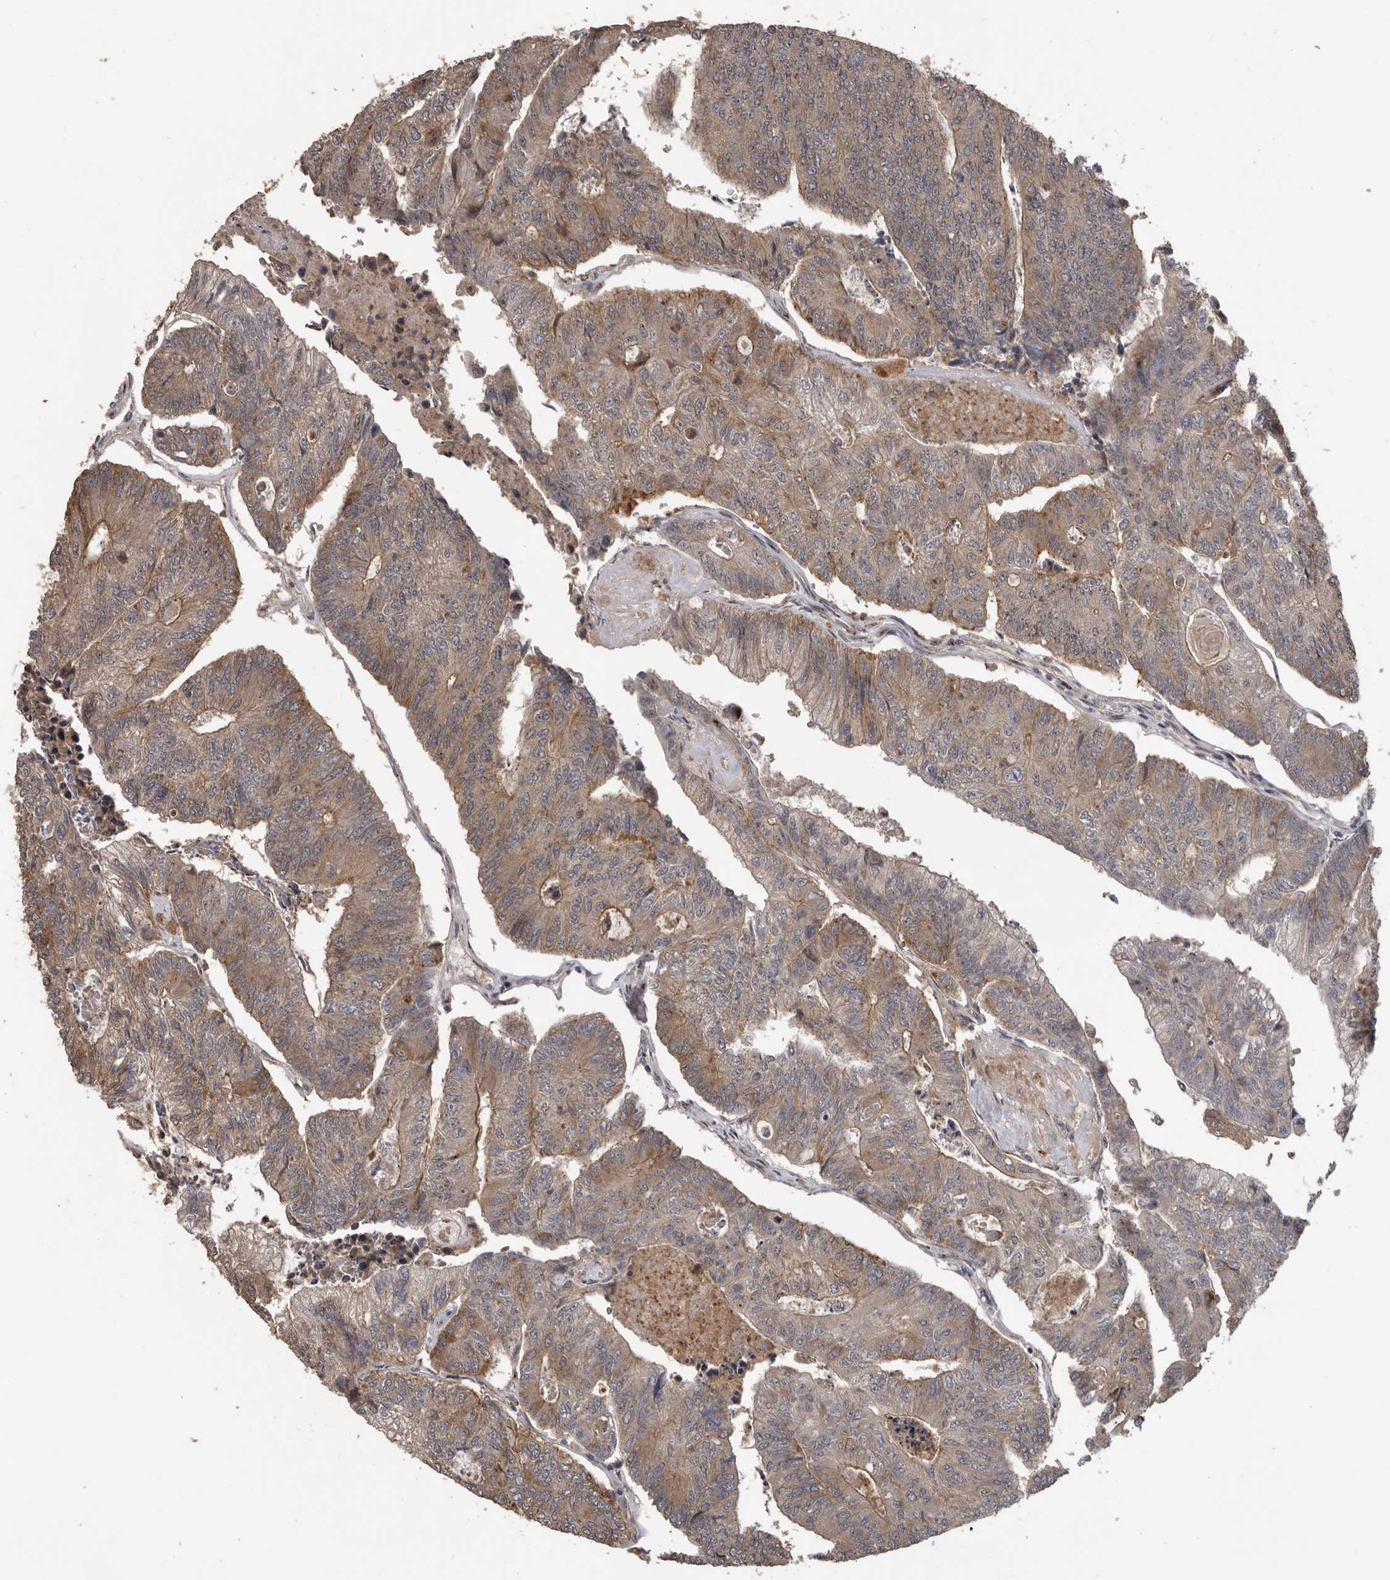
{"staining": {"intensity": "moderate", "quantity": "25%-75%", "location": "cytoplasmic/membranous"}, "tissue": "colorectal cancer", "cell_type": "Tumor cells", "image_type": "cancer", "snomed": [{"axis": "morphology", "description": "Adenocarcinoma, NOS"}, {"axis": "topography", "description": "Colon"}], "caption": "About 25%-75% of tumor cells in colorectal cancer exhibit moderate cytoplasmic/membranous protein positivity as visualized by brown immunohistochemical staining.", "gene": "CEP350", "patient": {"sex": "female", "age": 67}}